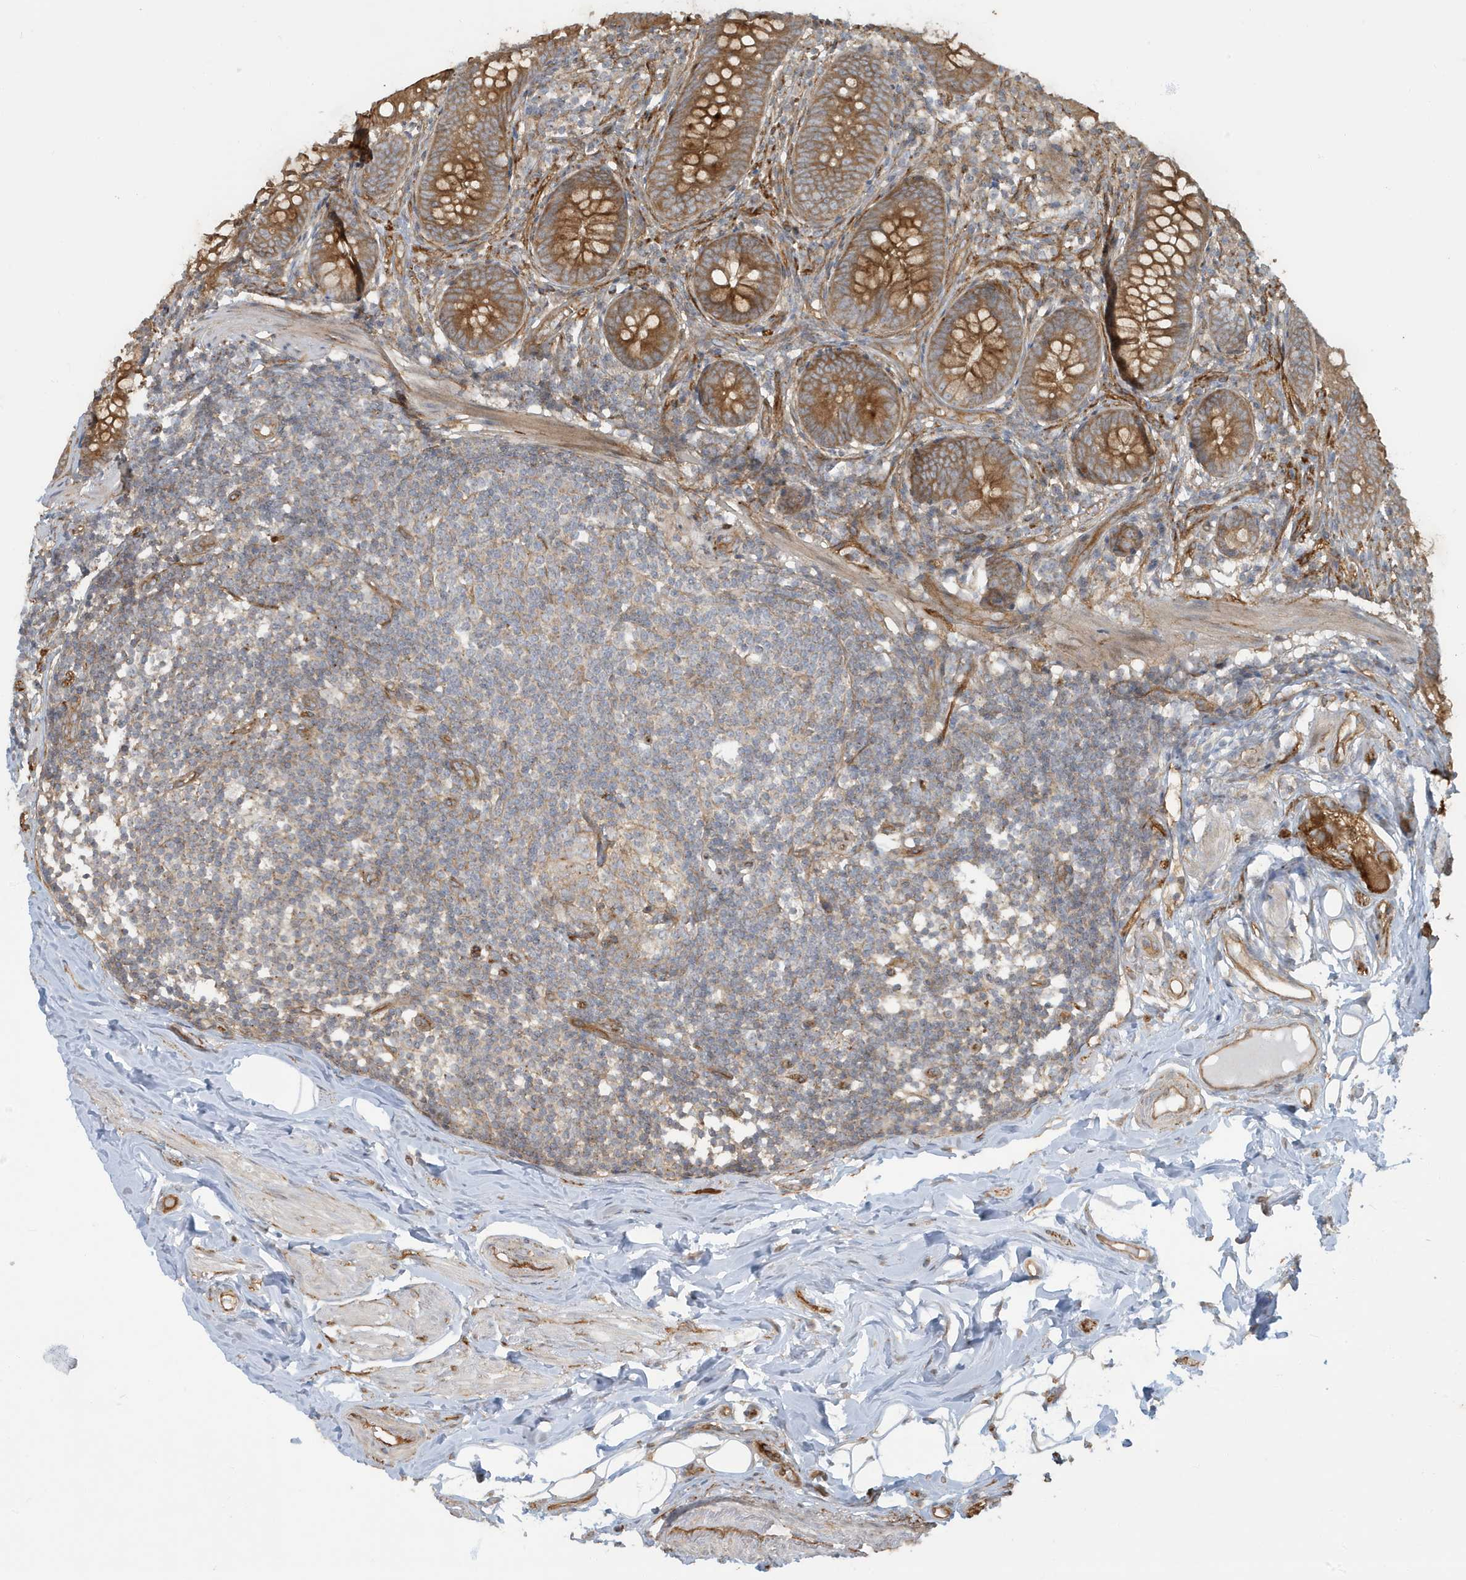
{"staining": {"intensity": "moderate", "quantity": ">75%", "location": "cytoplasmic/membranous"}, "tissue": "appendix", "cell_type": "Glandular cells", "image_type": "normal", "snomed": [{"axis": "morphology", "description": "Normal tissue, NOS"}, {"axis": "topography", "description": "Appendix"}], "caption": "Brown immunohistochemical staining in unremarkable human appendix reveals moderate cytoplasmic/membranous positivity in about >75% of glandular cells.", "gene": "ATP23", "patient": {"sex": "female", "age": 62}}